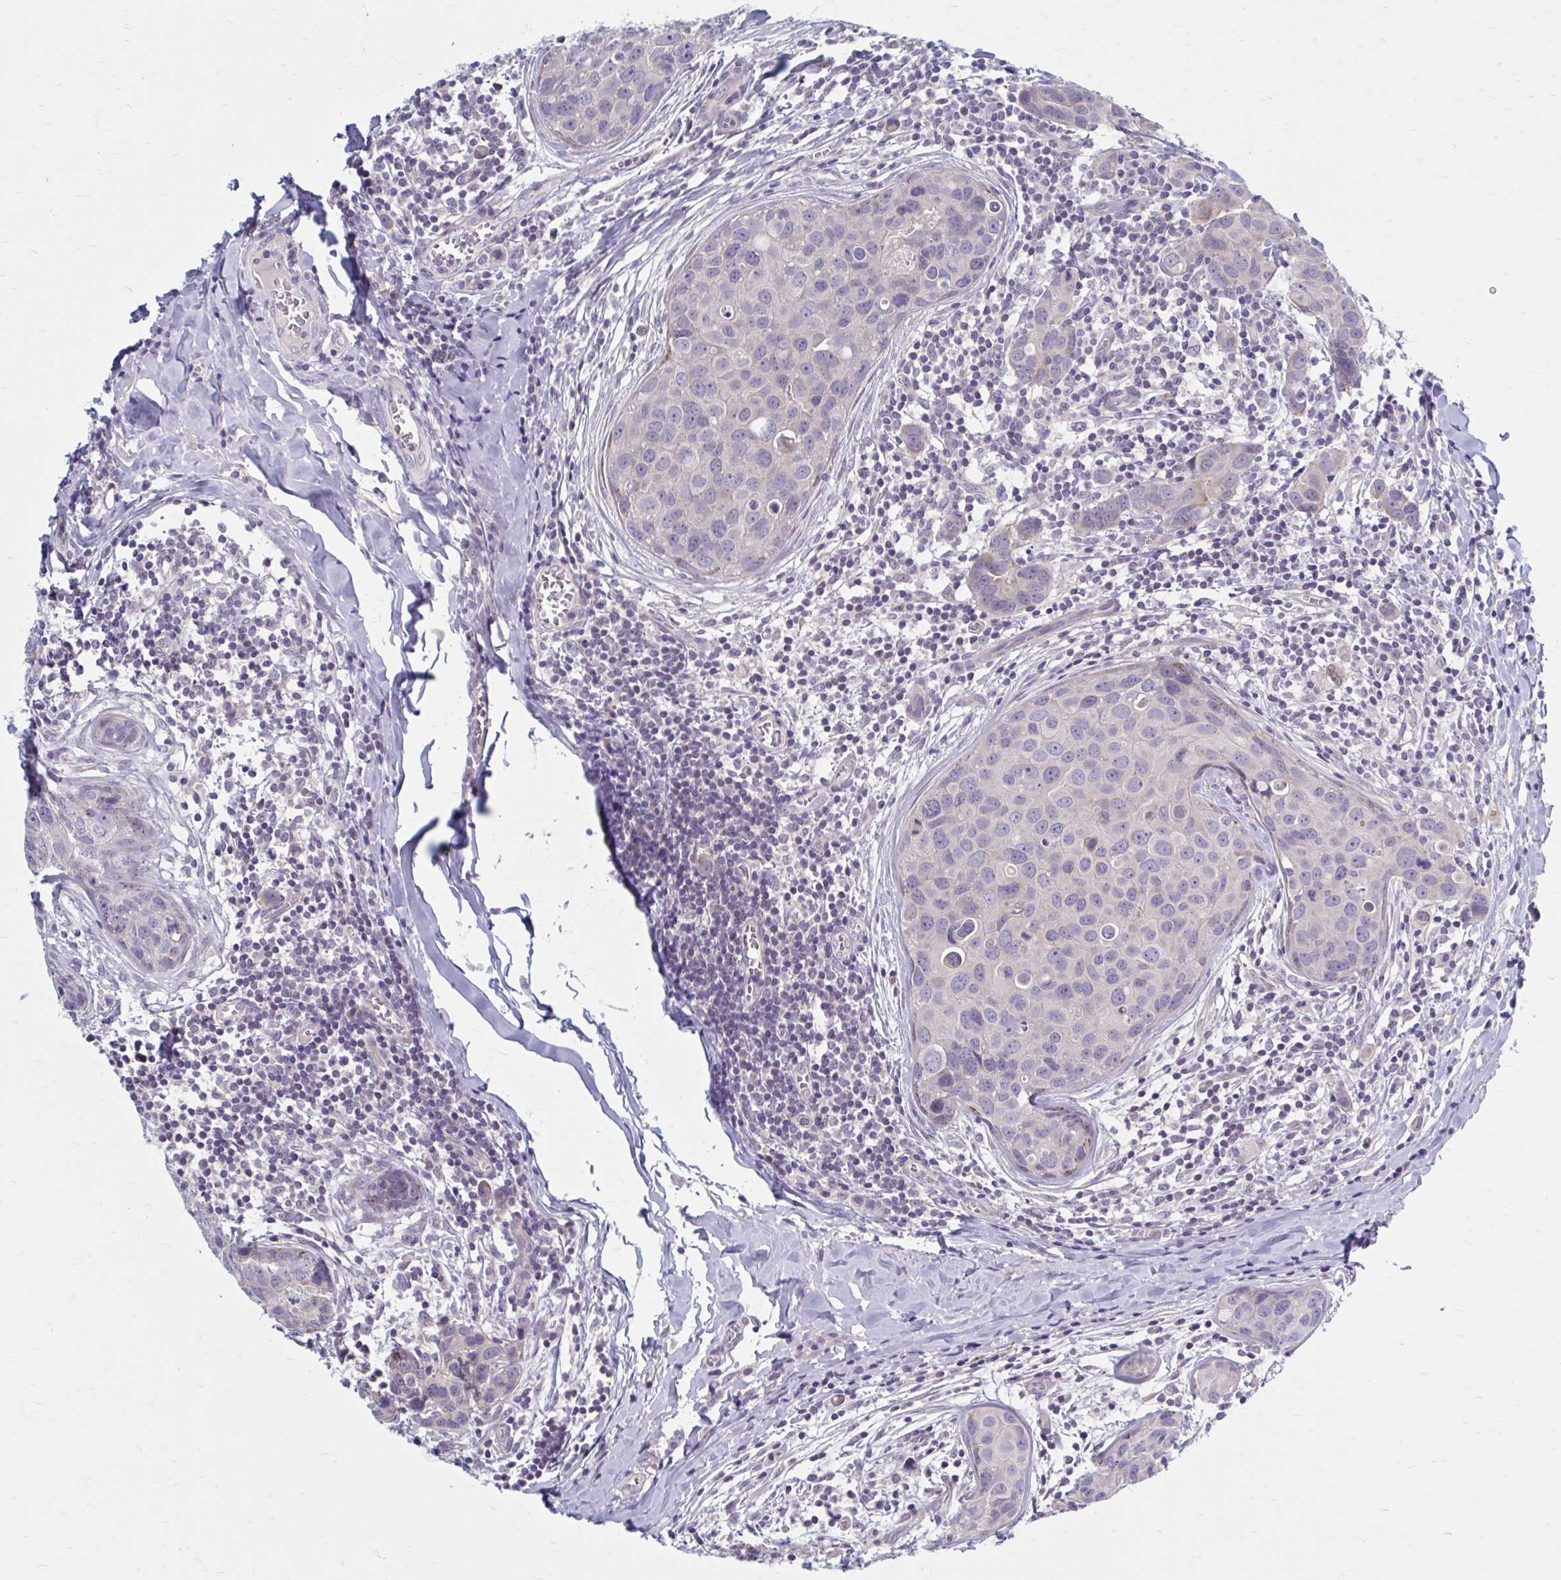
{"staining": {"intensity": "negative", "quantity": "none", "location": "none"}, "tissue": "breast cancer", "cell_type": "Tumor cells", "image_type": "cancer", "snomed": [{"axis": "morphology", "description": "Duct carcinoma"}, {"axis": "topography", "description": "Breast"}], "caption": "Human breast cancer (infiltrating ductal carcinoma) stained for a protein using immunohistochemistry shows no expression in tumor cells.", "gene": "CHST3", "patient": {"sex": "female", "age": 24}}